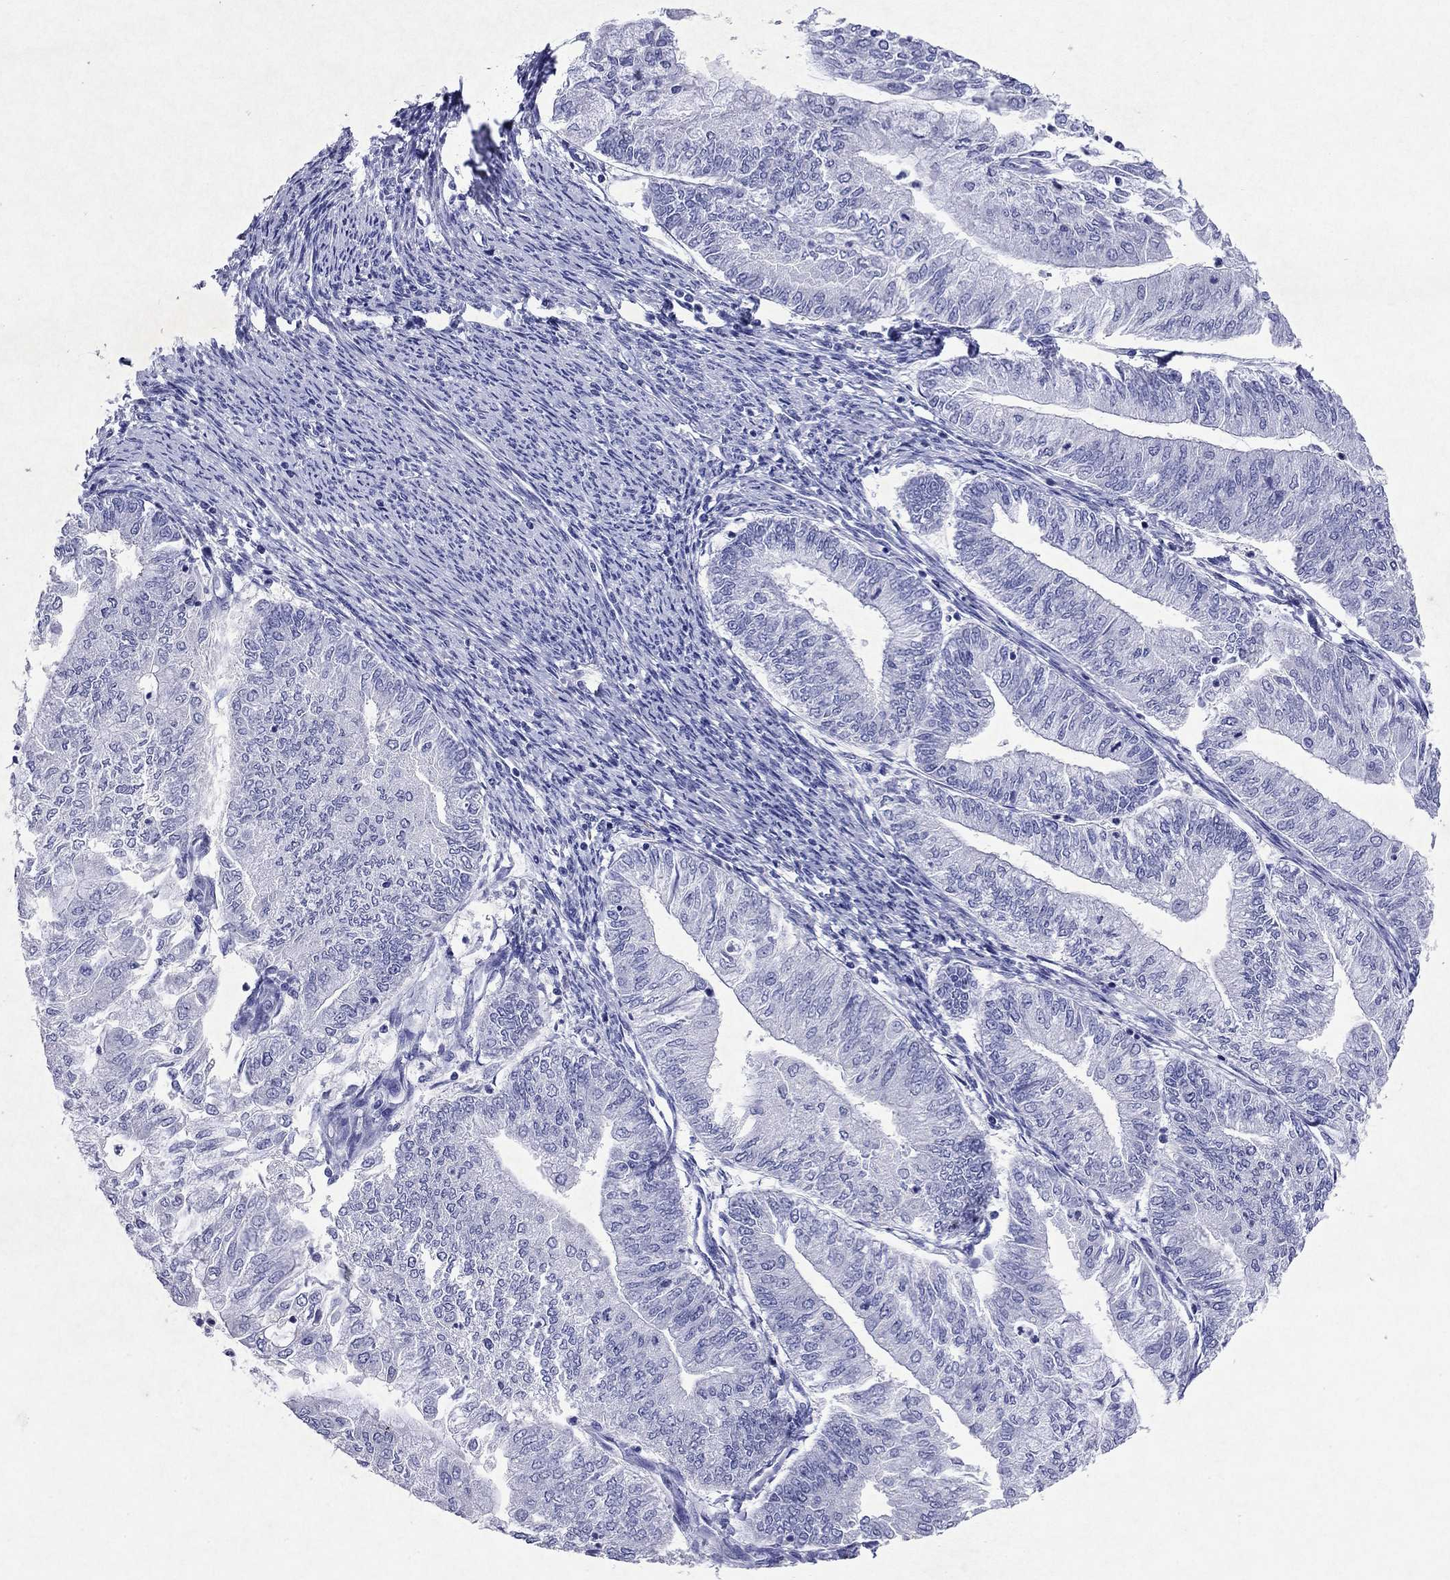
{"staining": {"intensity": "negative", "quantity": "none", "location": "none"}, "tissue": "endometrial cancer", "cell_type": "Tumor cells", "image_type": "cancer", "snomed": [{"axis": "morphology", "description": "Adenocarcinoma, NOS"}, {"axis": "topography", "description": "Endometrium"}], "caption": "A high-resolution histopathology image shows immunohistochemistry (IHC) staining of endometrial adenocarcinoma, which demonstrates no significant expression in tumor cells. Nuclei are stained in blue.", "gene": "ARMC12", "patient": {"sex": "female", "age": 59}}